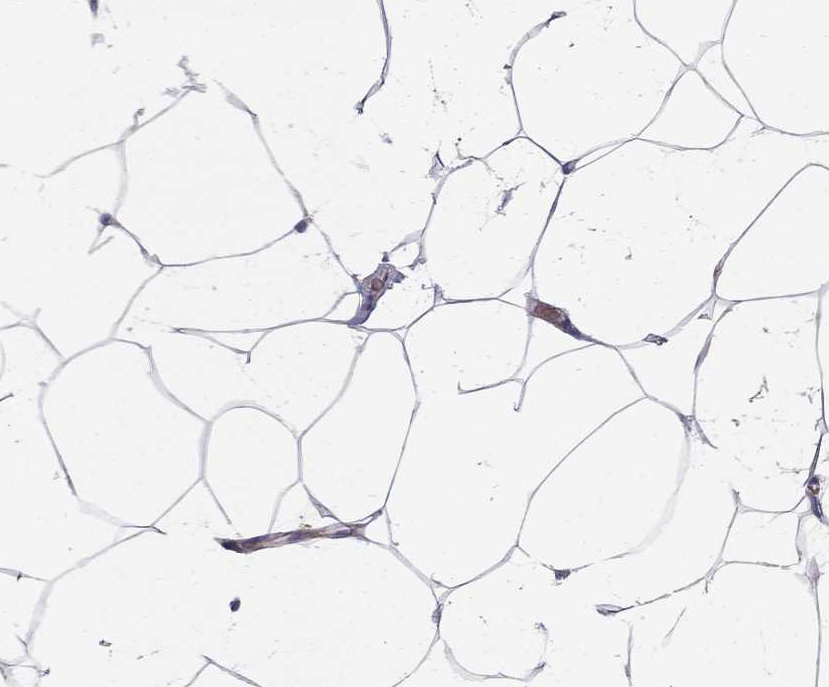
{"staining": {"intensity": "negative", "quantity": "none", "location": "none"}, "tissue": "breast", "cell_type": "Adipocytes", "image_type": "normal", "snomed": [{"axis": "morphology", "description": "Normal tissue, NOS"}, {"axis": "topography", "description": "Breast"}], "caption": "Immunohistochemical staining of benign breast demonstrates no significant expression in adipocytes.", "gene": "EIF4E3", "patient": {"sex": "female", "age": 32}}